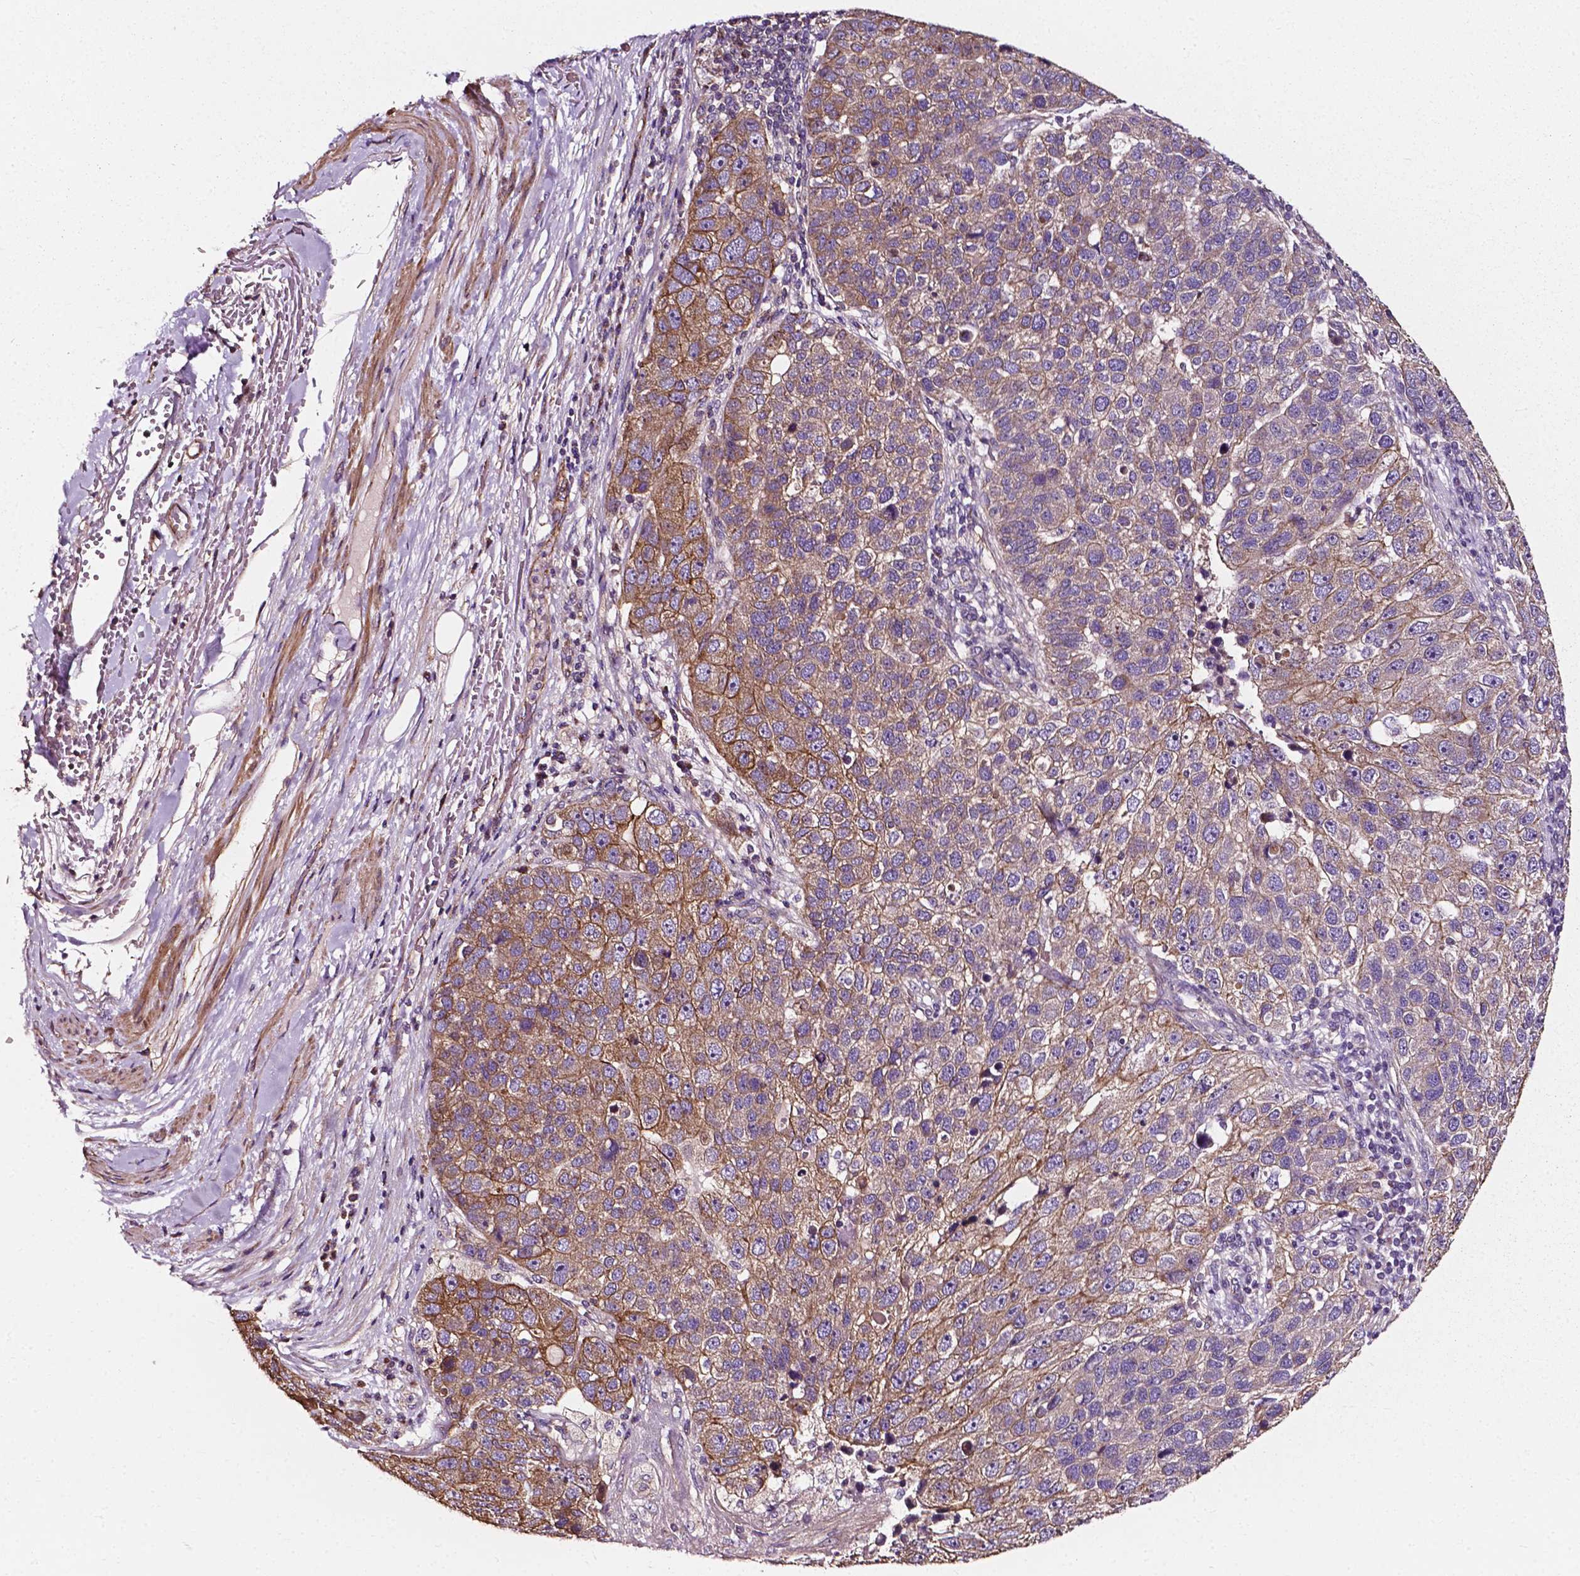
{"staining": {"intensity": "moderate", "quantity": "25%-75%", "location": "cytoplasmic/membranous"}, "tissue": "pancreatic cancer", "cell_type": "Tumor cells", "image_type": "cancer", "snomed": [{"axis": "morphology", "description": "Adenocarcinoma, NOS"}, {"axis": "topography", "description": "Pancreas"}], "caption": "Immunohistochemical staining of human pancreatic cancer (adenocarcinoma) exhibits medium levels of moderate cytoplasmic/membranous protein positivity in about 25%-75% of tumor cells.", "gene": "ATG16L1", "patient": {"sex": "female", "age": 61}}